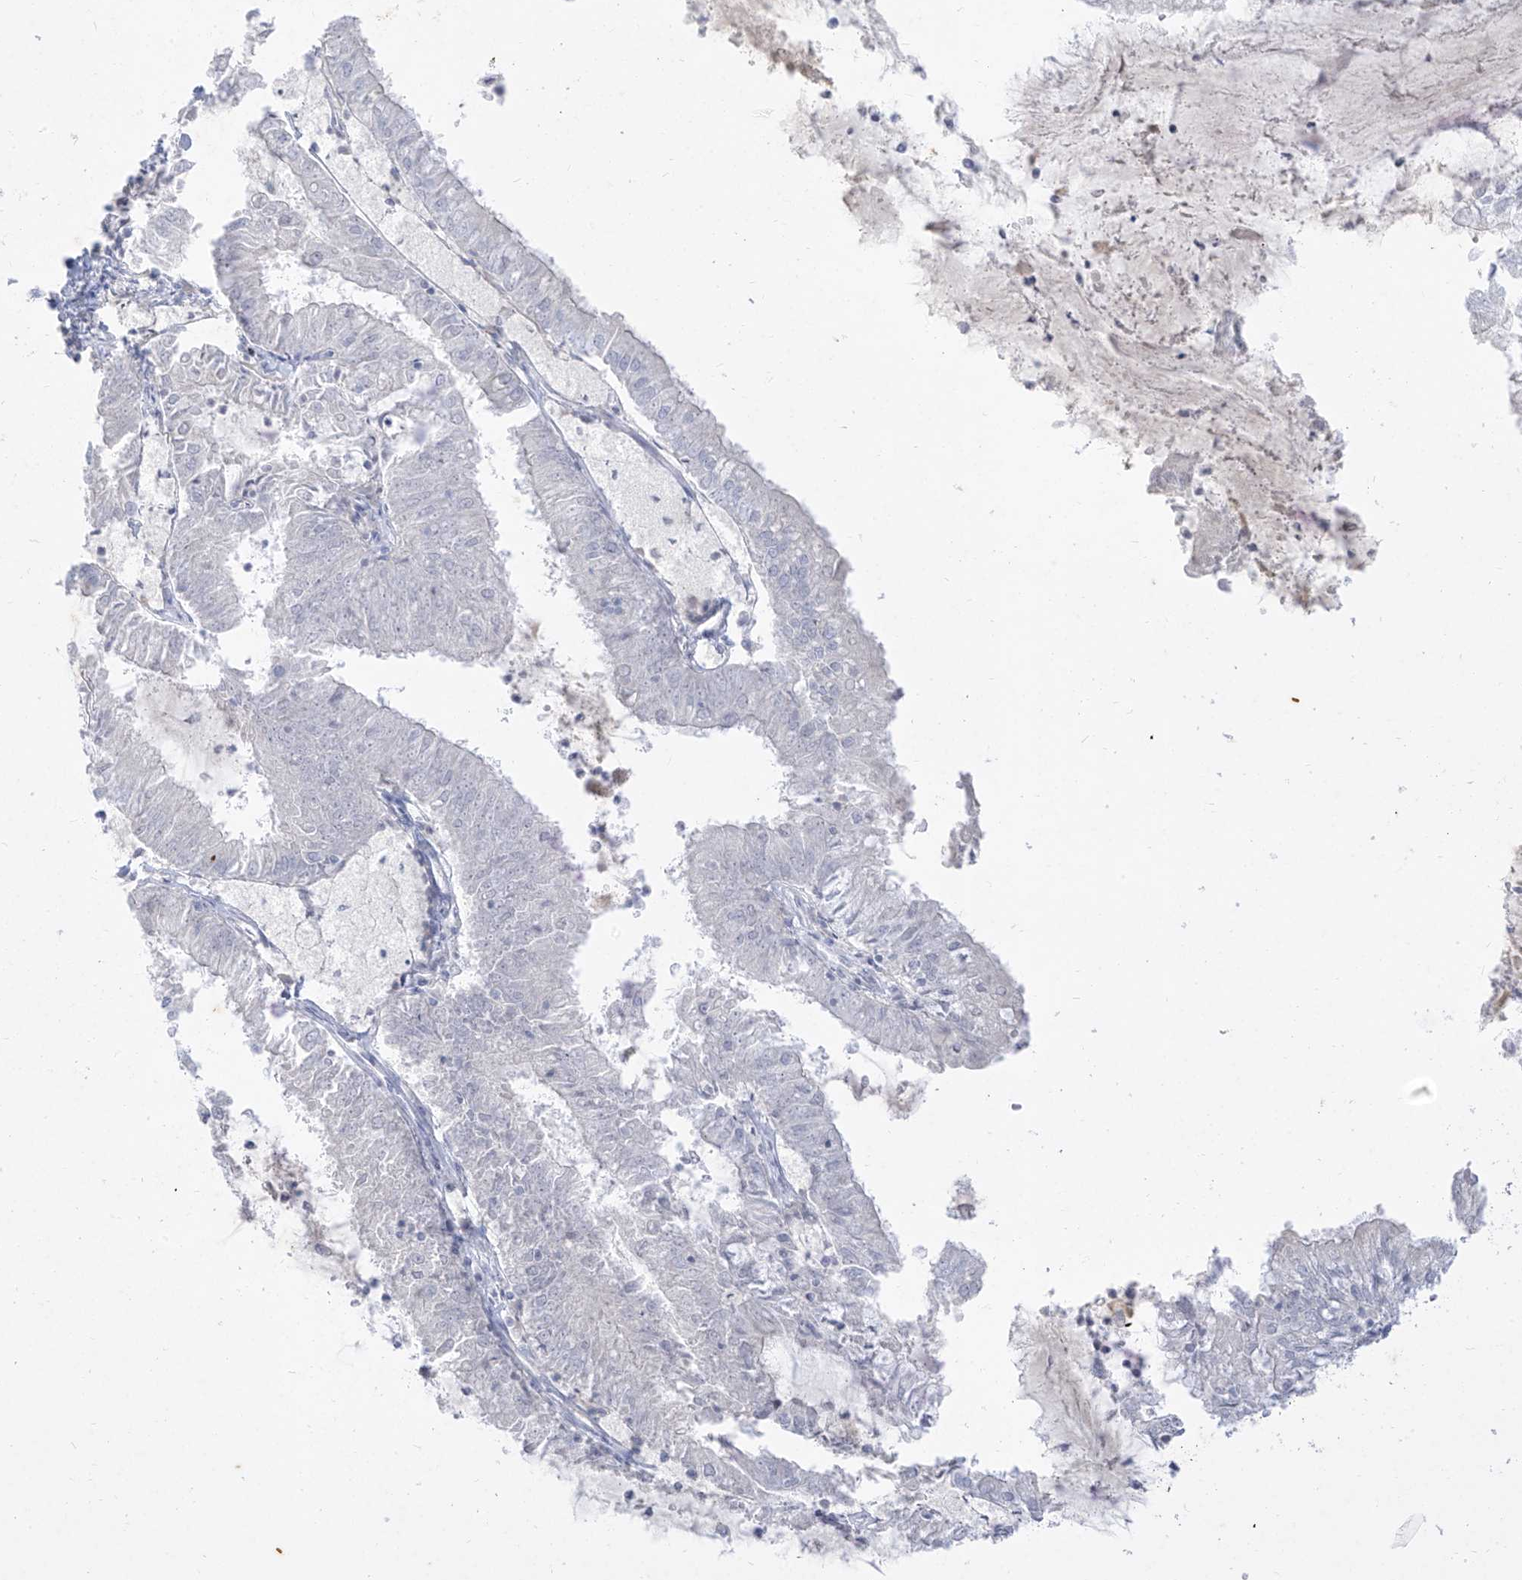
{"staining": {"intensity": "negative", "quantity": "none", "location": "none"}, "tissue": "endometrial cancer", "cell_type": "Tumor cells", "image_type": "cancer", "snomed": [{"axis": "morphology", "description": "Adenocarcinoma, NOS"}, {"axis": "topography", "description": "Endometrium"}], "caption": "Tumor cells show no significant staining in endometrial cancer (adenocarcinoma).", "gene": "TGM4", "patient": {"sex": "female", "age": 57}}